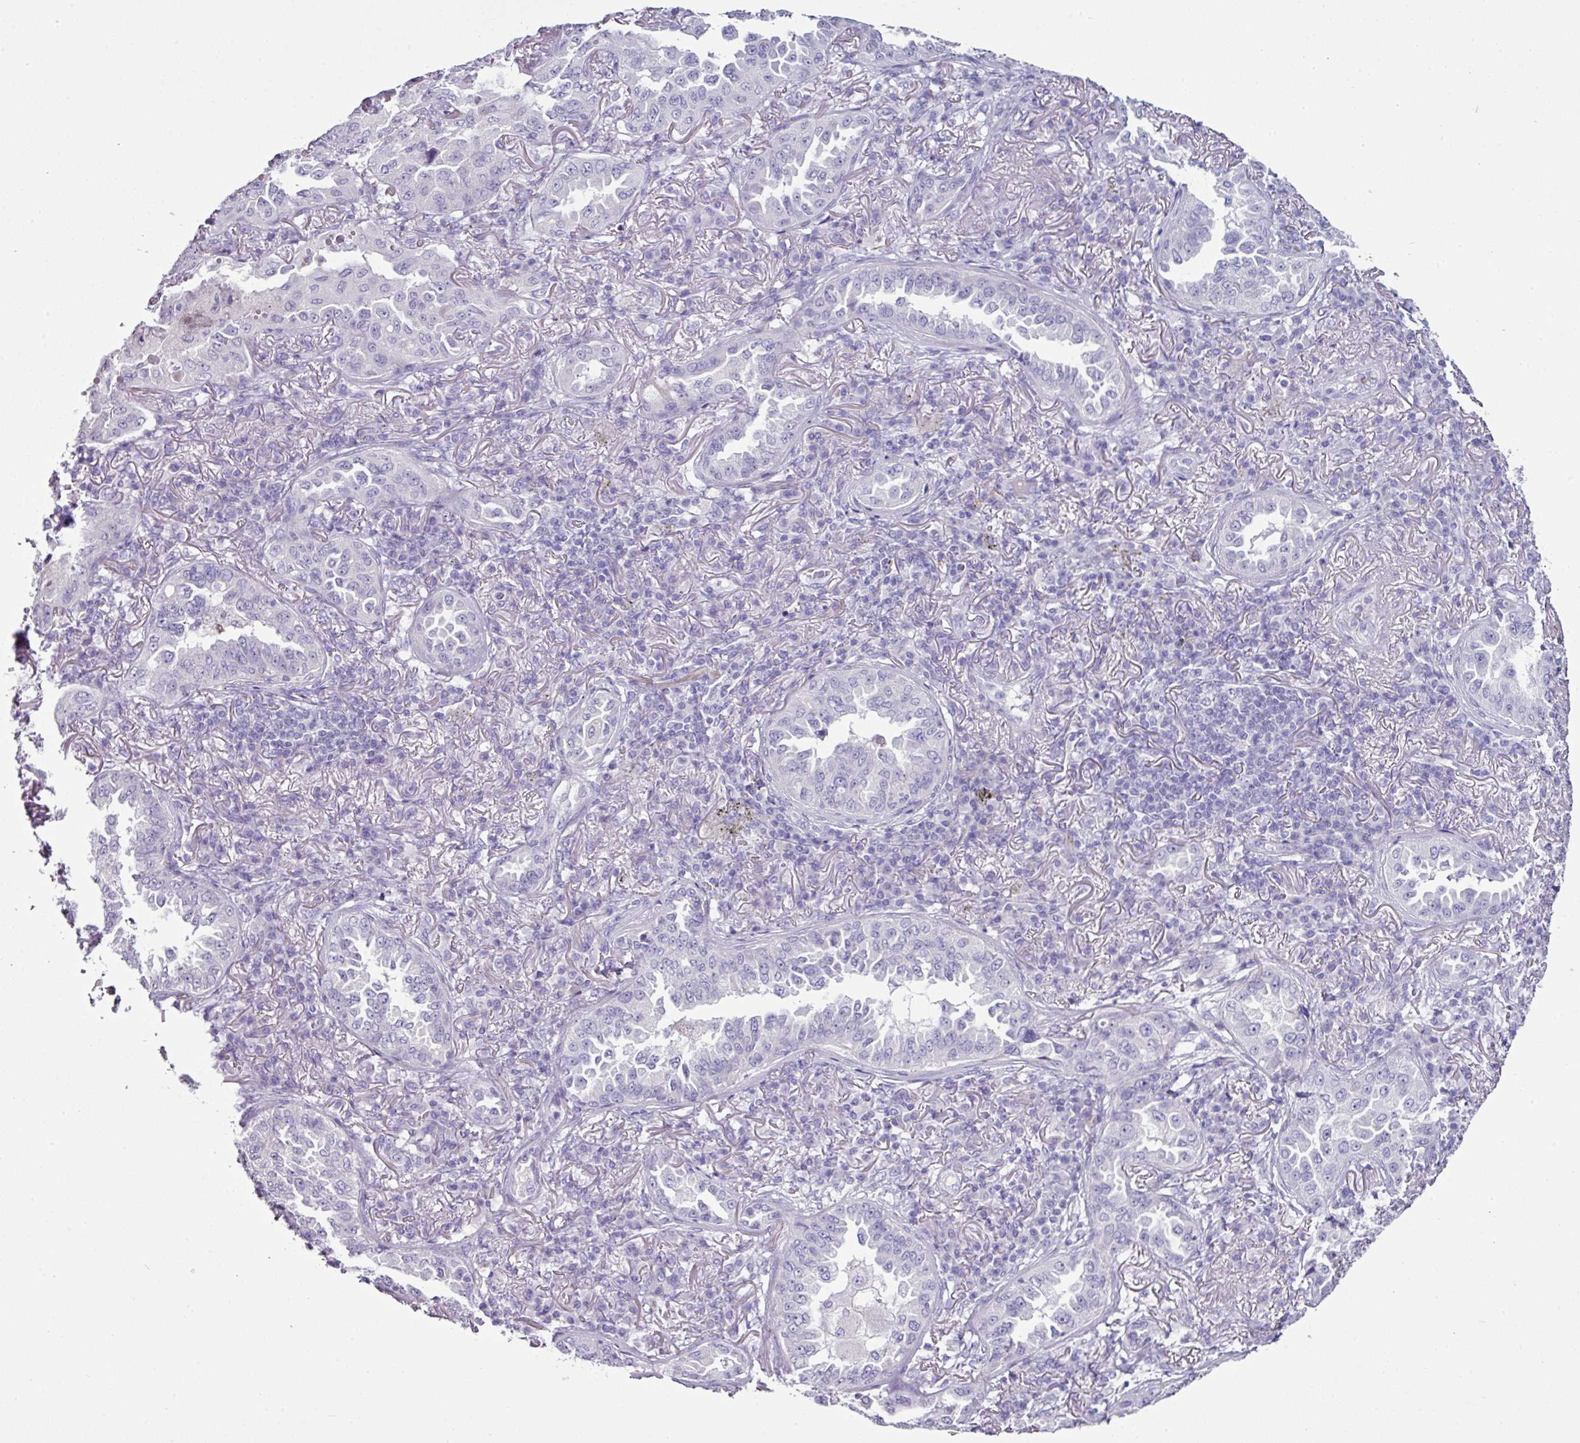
{"staining": {"intensity": "negative", "quantity": "none", "location": "none"}, "tissue": "lung cancer", "cell_type": "Tumor cells", "image_type": "cancer", "snomed": [{"axis": "morphology", "description": "Adenocarcinoma, NOS"}, {"axis": "topography", "description": "Lung"}], "caption": "Human lung adenocarcinoma stained for a protein using IHC exhibits no expression in tumor cells.", "gene": "GLP2R", "patient": {"sex": "female", "age": 69}}